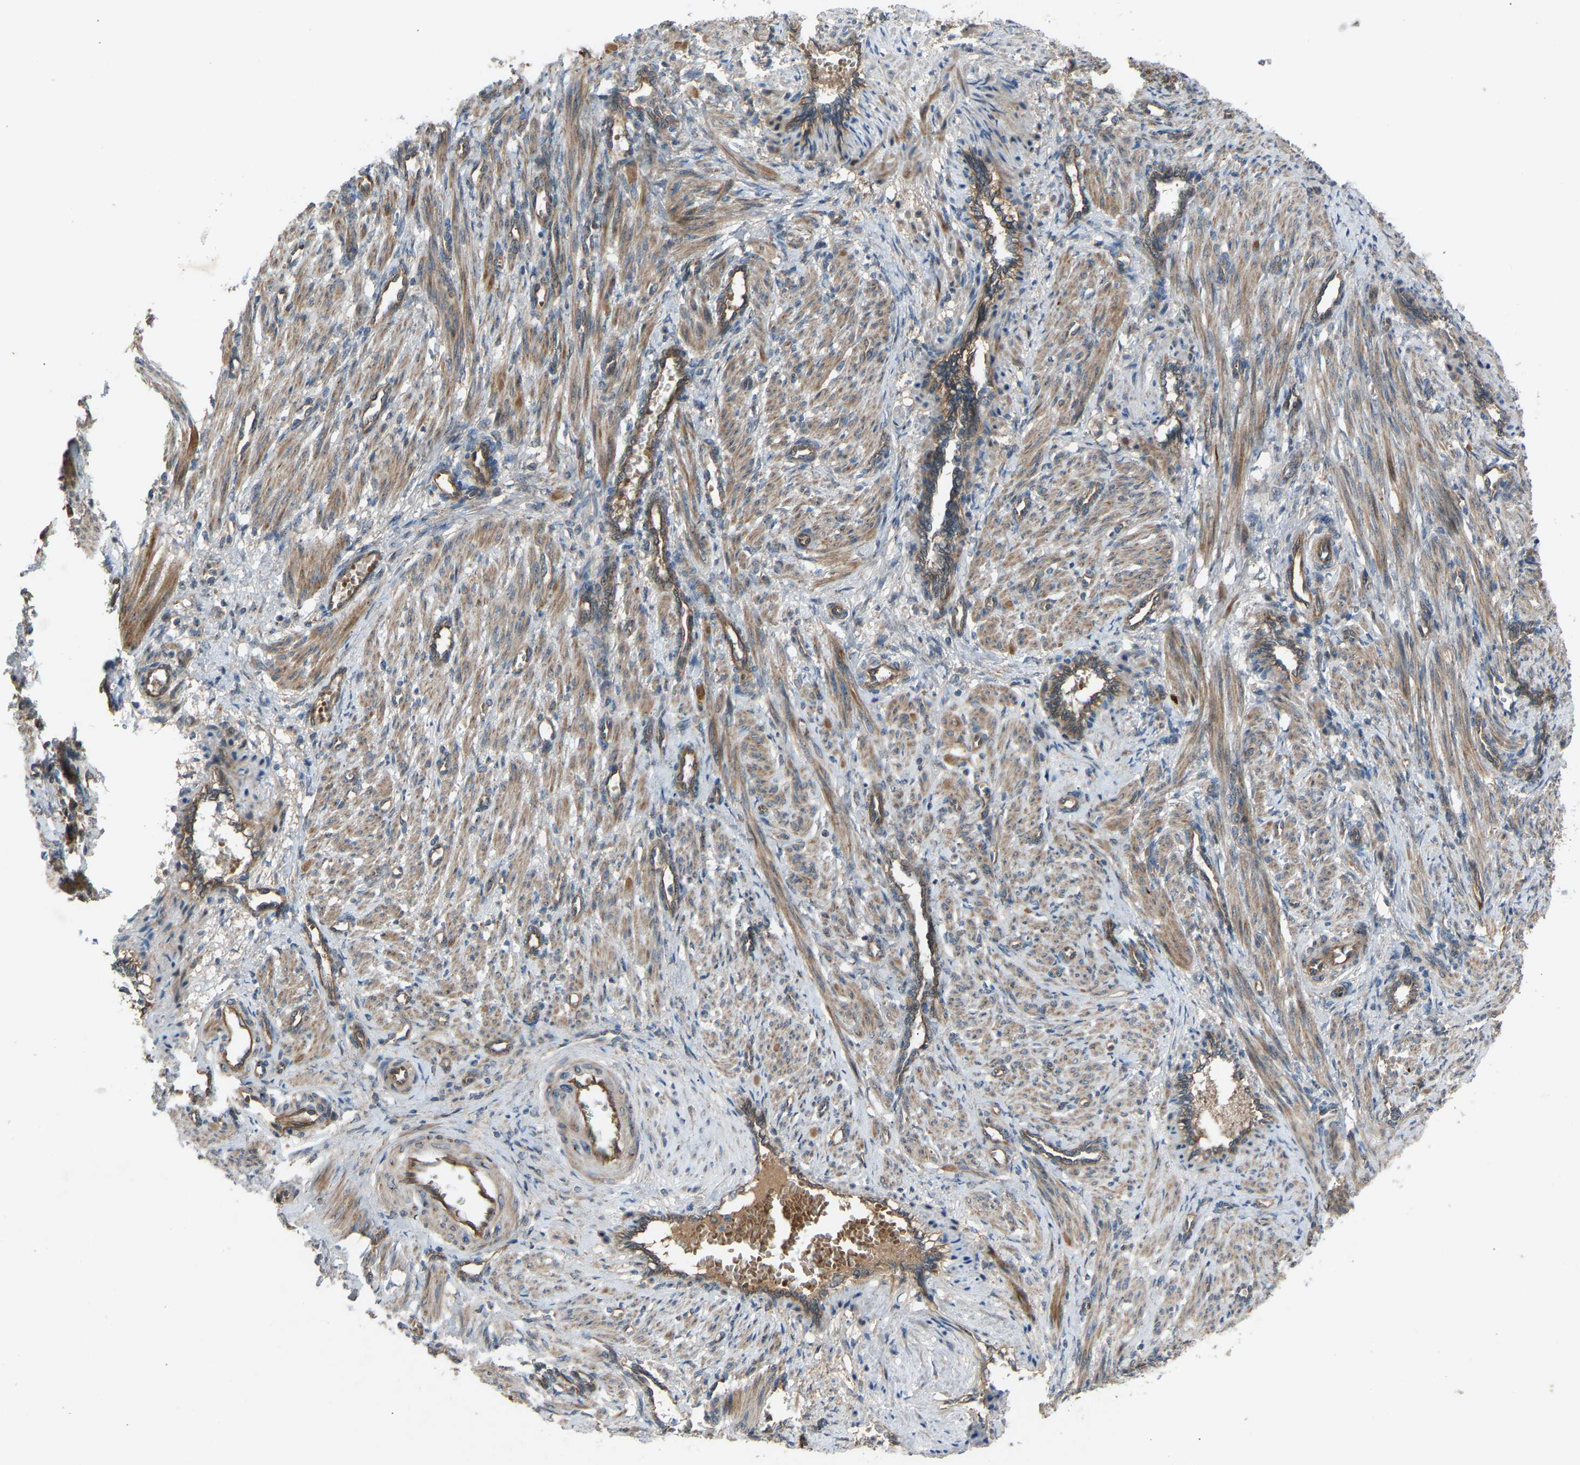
{"staining": {"intensity": "weak", "quantity": ">75%", "location": "cytoplasmic/membranous"}, "tissue": "smooth muscle", "cell_type": "Smooth muscle cells", "image_type": "normal", "snomed": [{"axis": "morphology", "description": "Normal tissue, NOS"}, {"axis": "topography", "description": "Endometrium"}], "caption": "Immunohistochemical staining of benign human smooth muscle displays >75% levels of weak cytoplasmic/membranous protein expression in approximately >75% of smooth muscle cells.", "gene": "GAS2L1", "patient": {"sex": "female", "age": 33}}